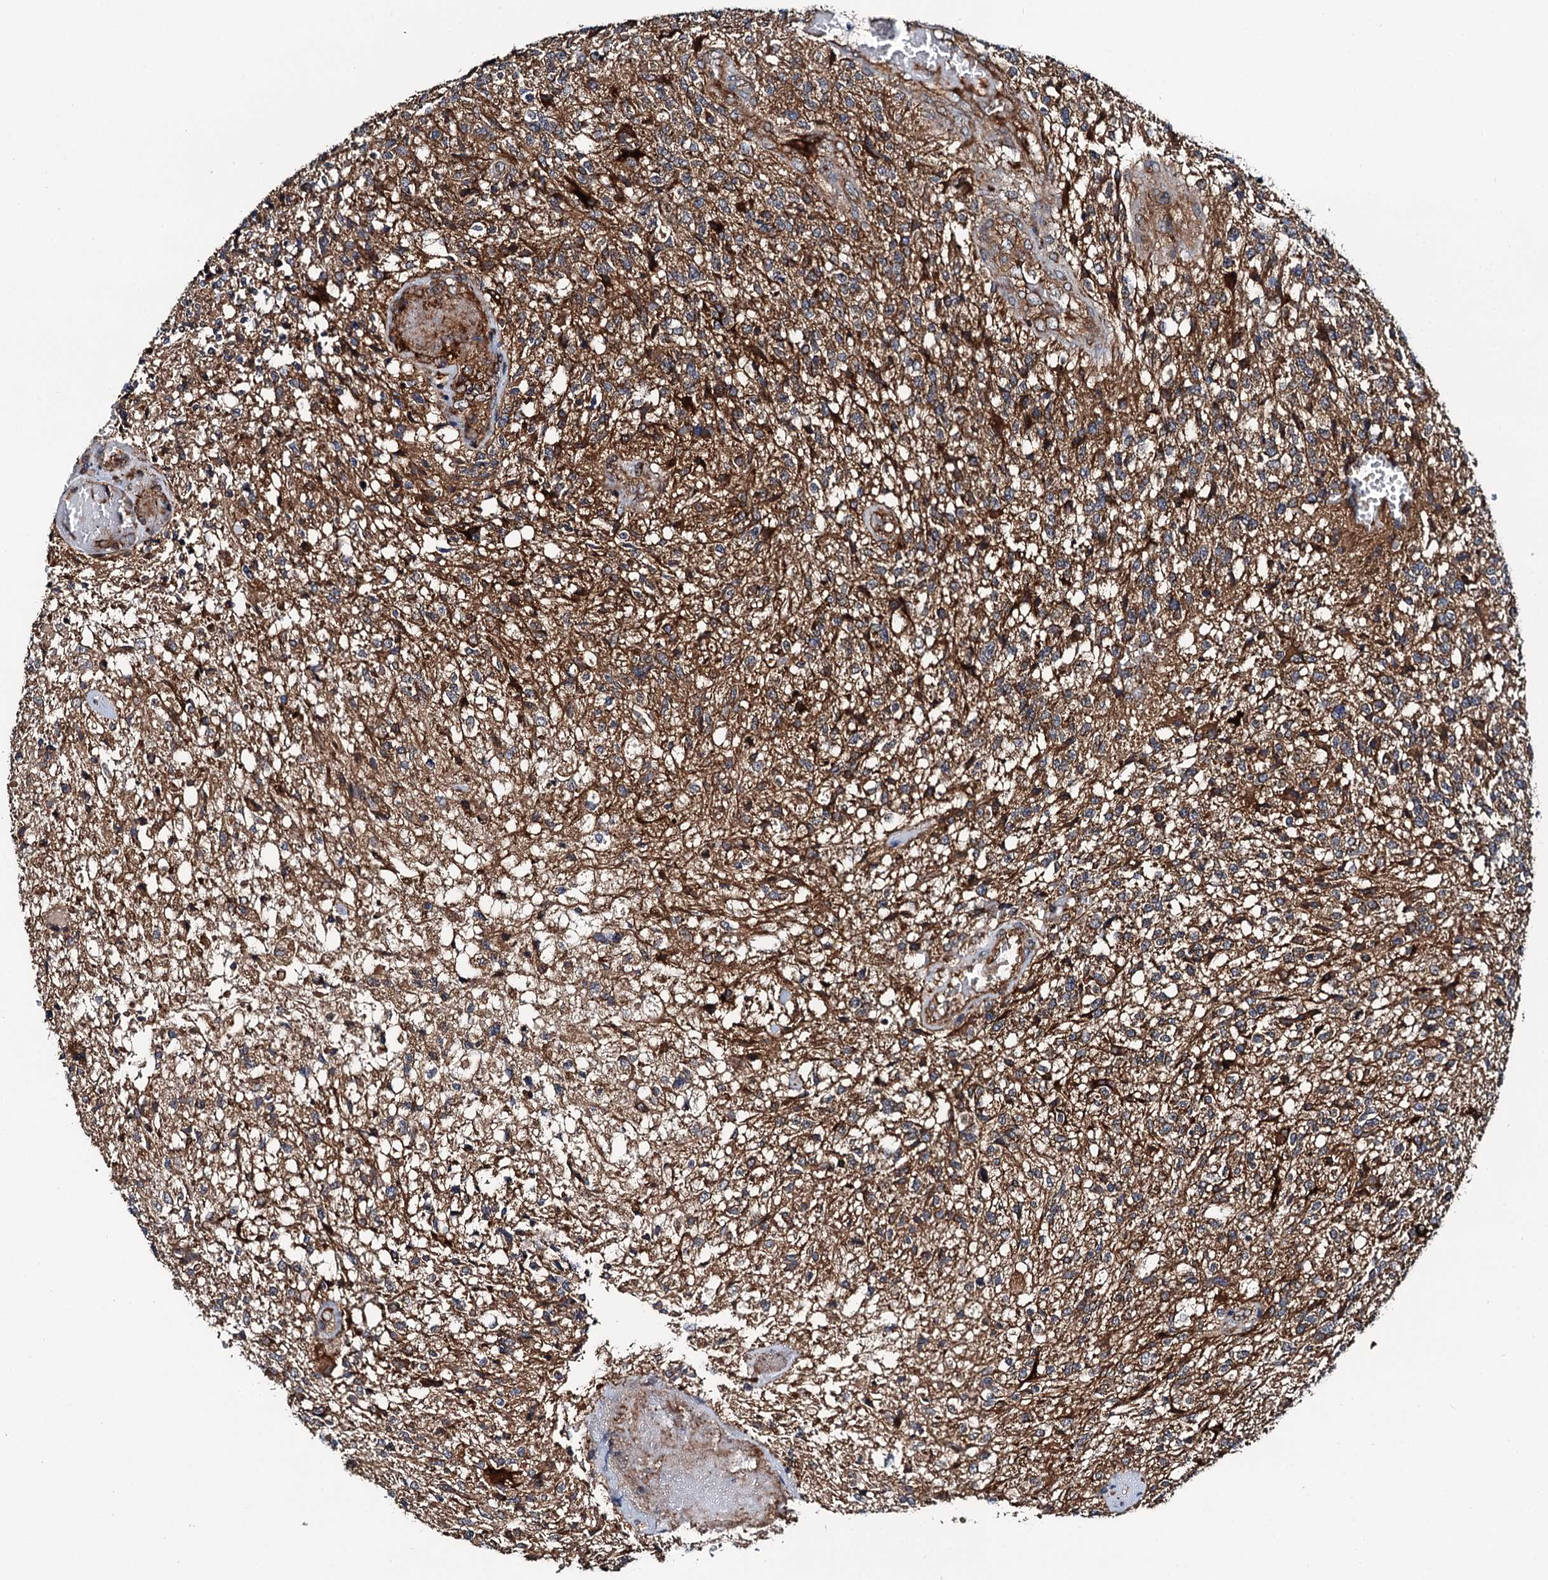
{"staining": {"intensity": "moderate", "quantity": ">75%", "location": "cytoplasmic/membranous"}, "tissue": "glioma", "cell_type": "Tumor cells", "image_type": "cancer", "snomed": [{"axis": "morphology", "description": "Glioma, malignant, High grade"}, {"axis": "topography", "description": "Brain"}], "caption": "Tumor cells reveal medium levels of moderate cytoplasmic/membranous positivity in approximately >75% of cells in human malignant high-grade glioma.", "gene": "NEK1", "patient": {"sex": "male", "age": 56}}